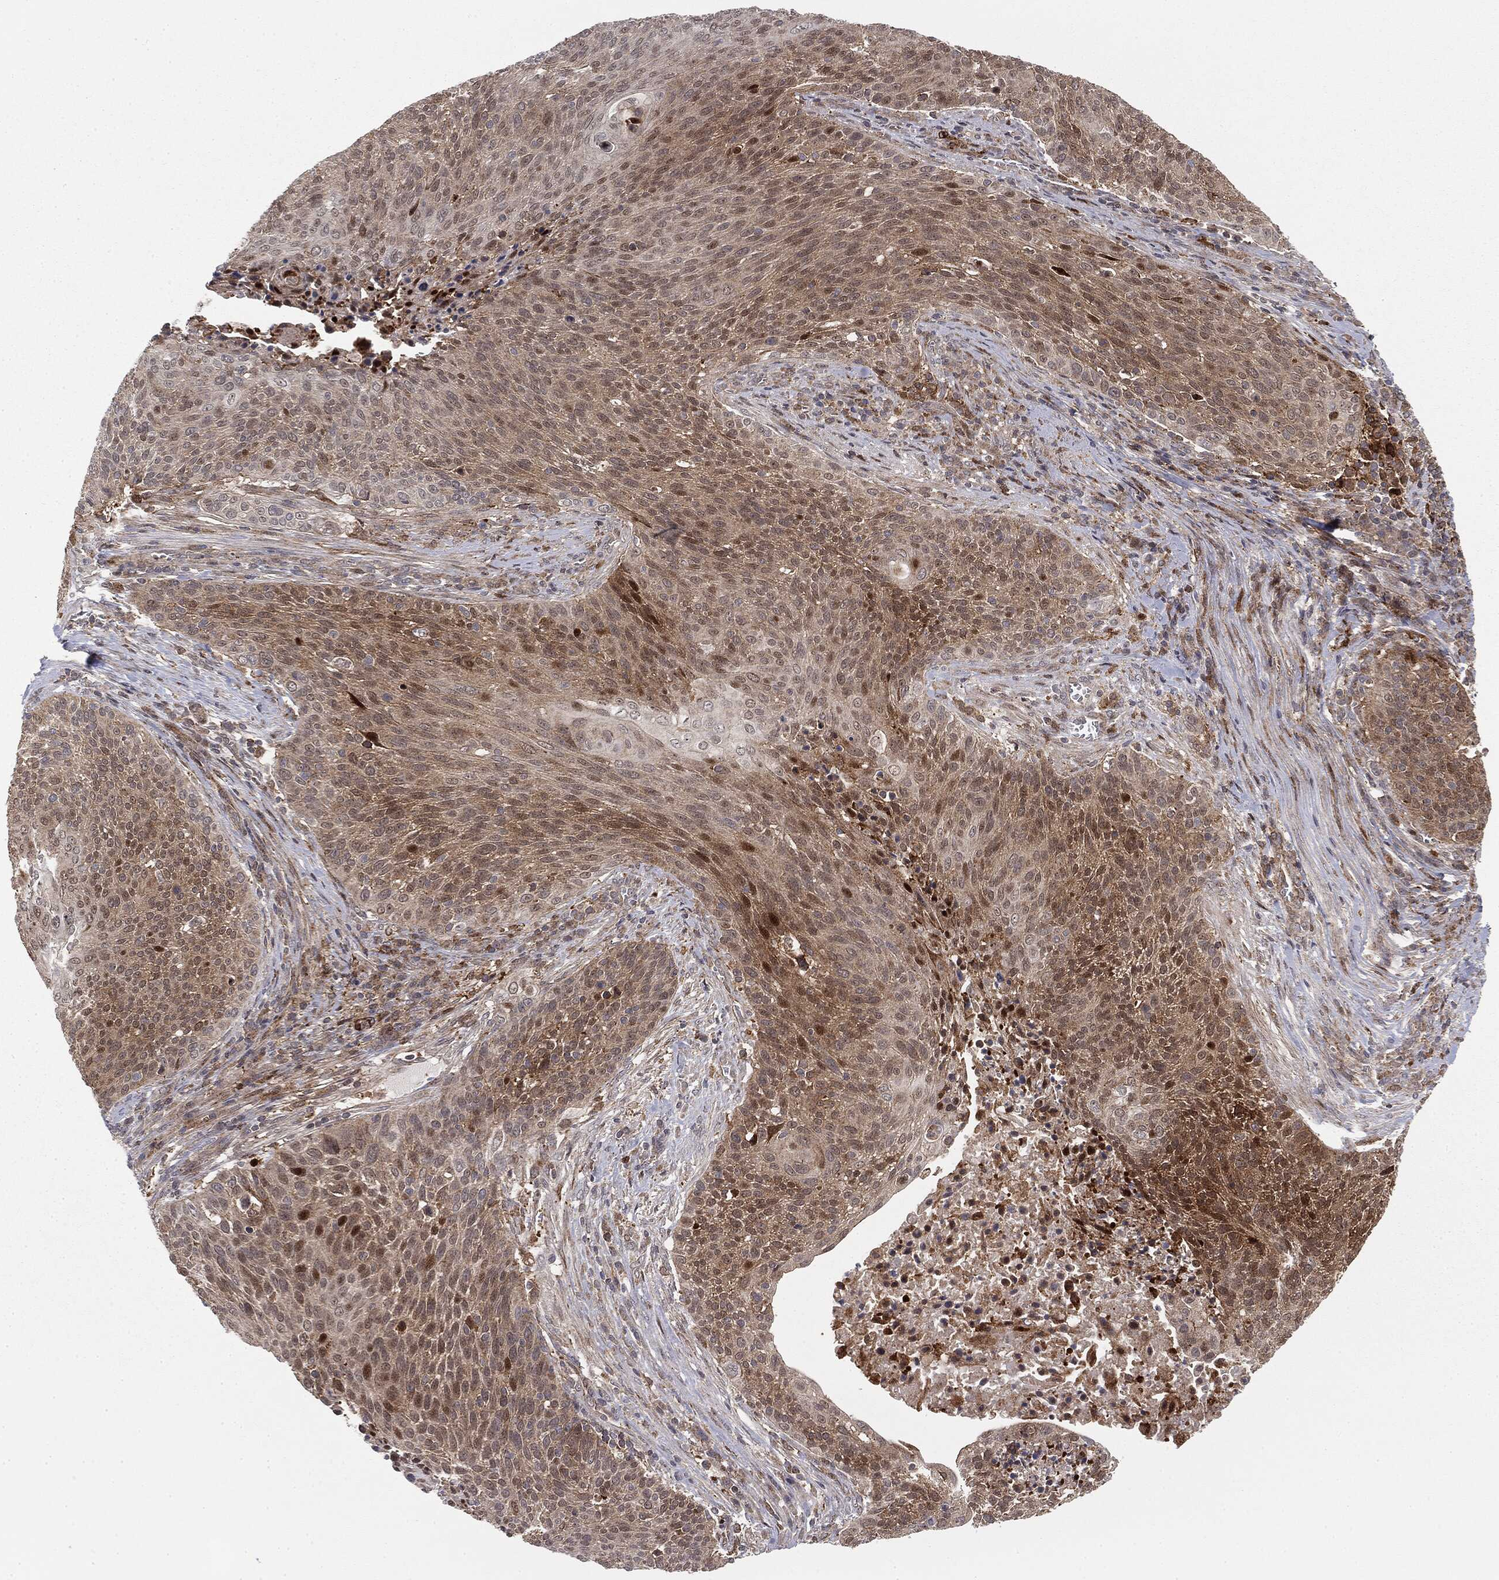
{"staining": {"intensity": "moderate", "quantity": "25%-75%", "location": "nuclear"}, "tissue": "cervical cancer", "cell_type": "Tumor cells", "image_type": "cancer", "snomed": [{"axis": "morphology", "description": "Squamous cell carcinoma, NOS"}, {"axis": "topography", "description": "Cervix"}], "caption": "Tumor cells demonstrate medium levels of moderate nuclear staining in approximately 25%-75% of cells in cervical cancer. The staining was performed using DAB (3,3'-diaminobenzidine) to visualize the protein expression in brown, while the nuclei were stained in blue with hematoxylin (Magnification: 20x).", "gene": "PTEN", "patient": {"sex": "female", "age": 31}}